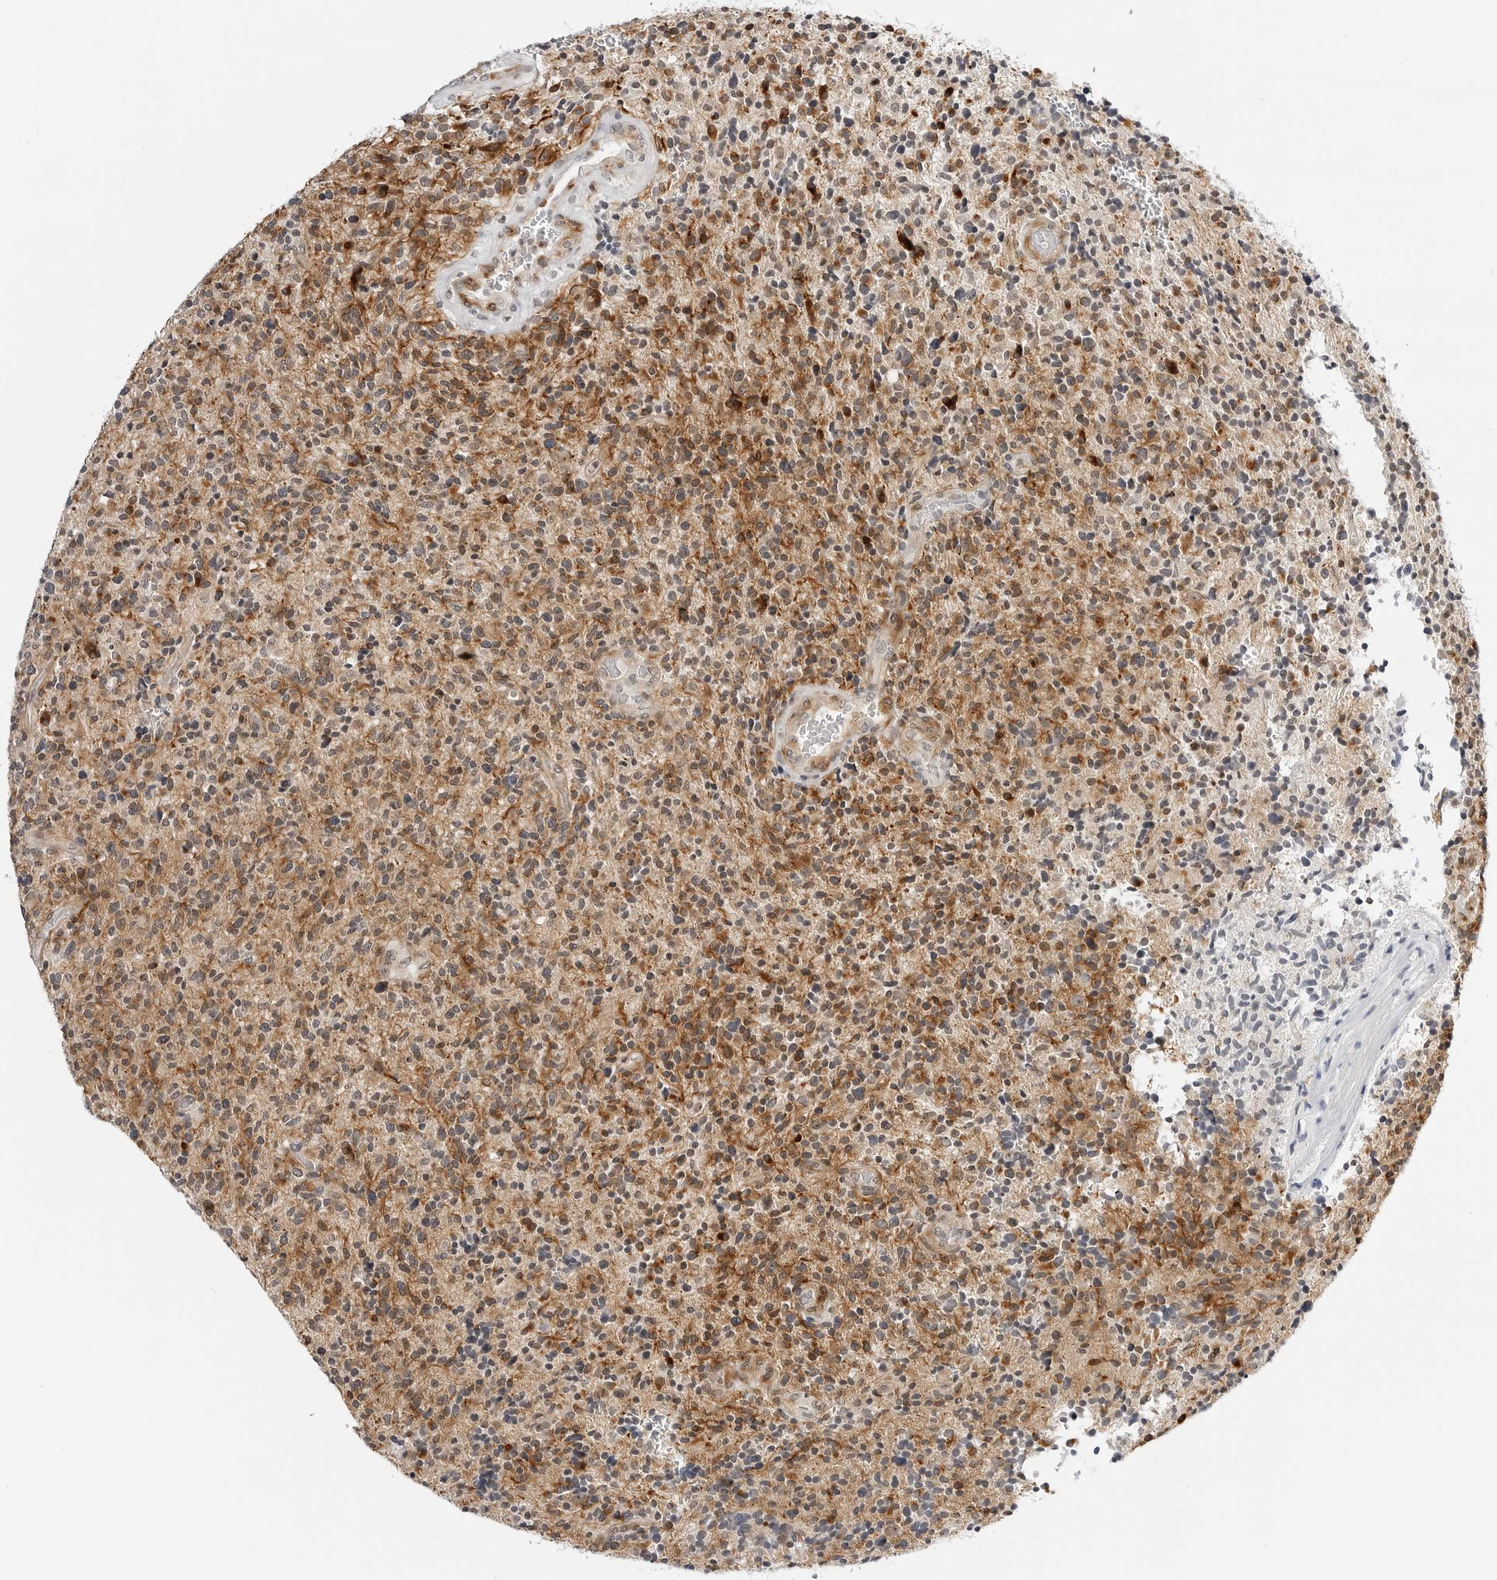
{"staining": {"intensity": "moderate", "quantity": ">75%", "location": "cytoplasmic/membranous"}, "tissue": "glioma", "cell_type": "Tumor cells", "image_type": "cancer", "snomed": [{"axis": "morphology", "description": "Glioma, malignant, High grade"}, {"axis": "topography", "description": "Brain"}], "caption": "The image displays a brown stain indicating the presence of a protein in the cytoplasmic/membranous of tumor cells in glioma. (DAB IHC with brightfield microscopy, high magnification).", "gene": "MAP2K5", "patient": {"sex": "male", "age": 72}}